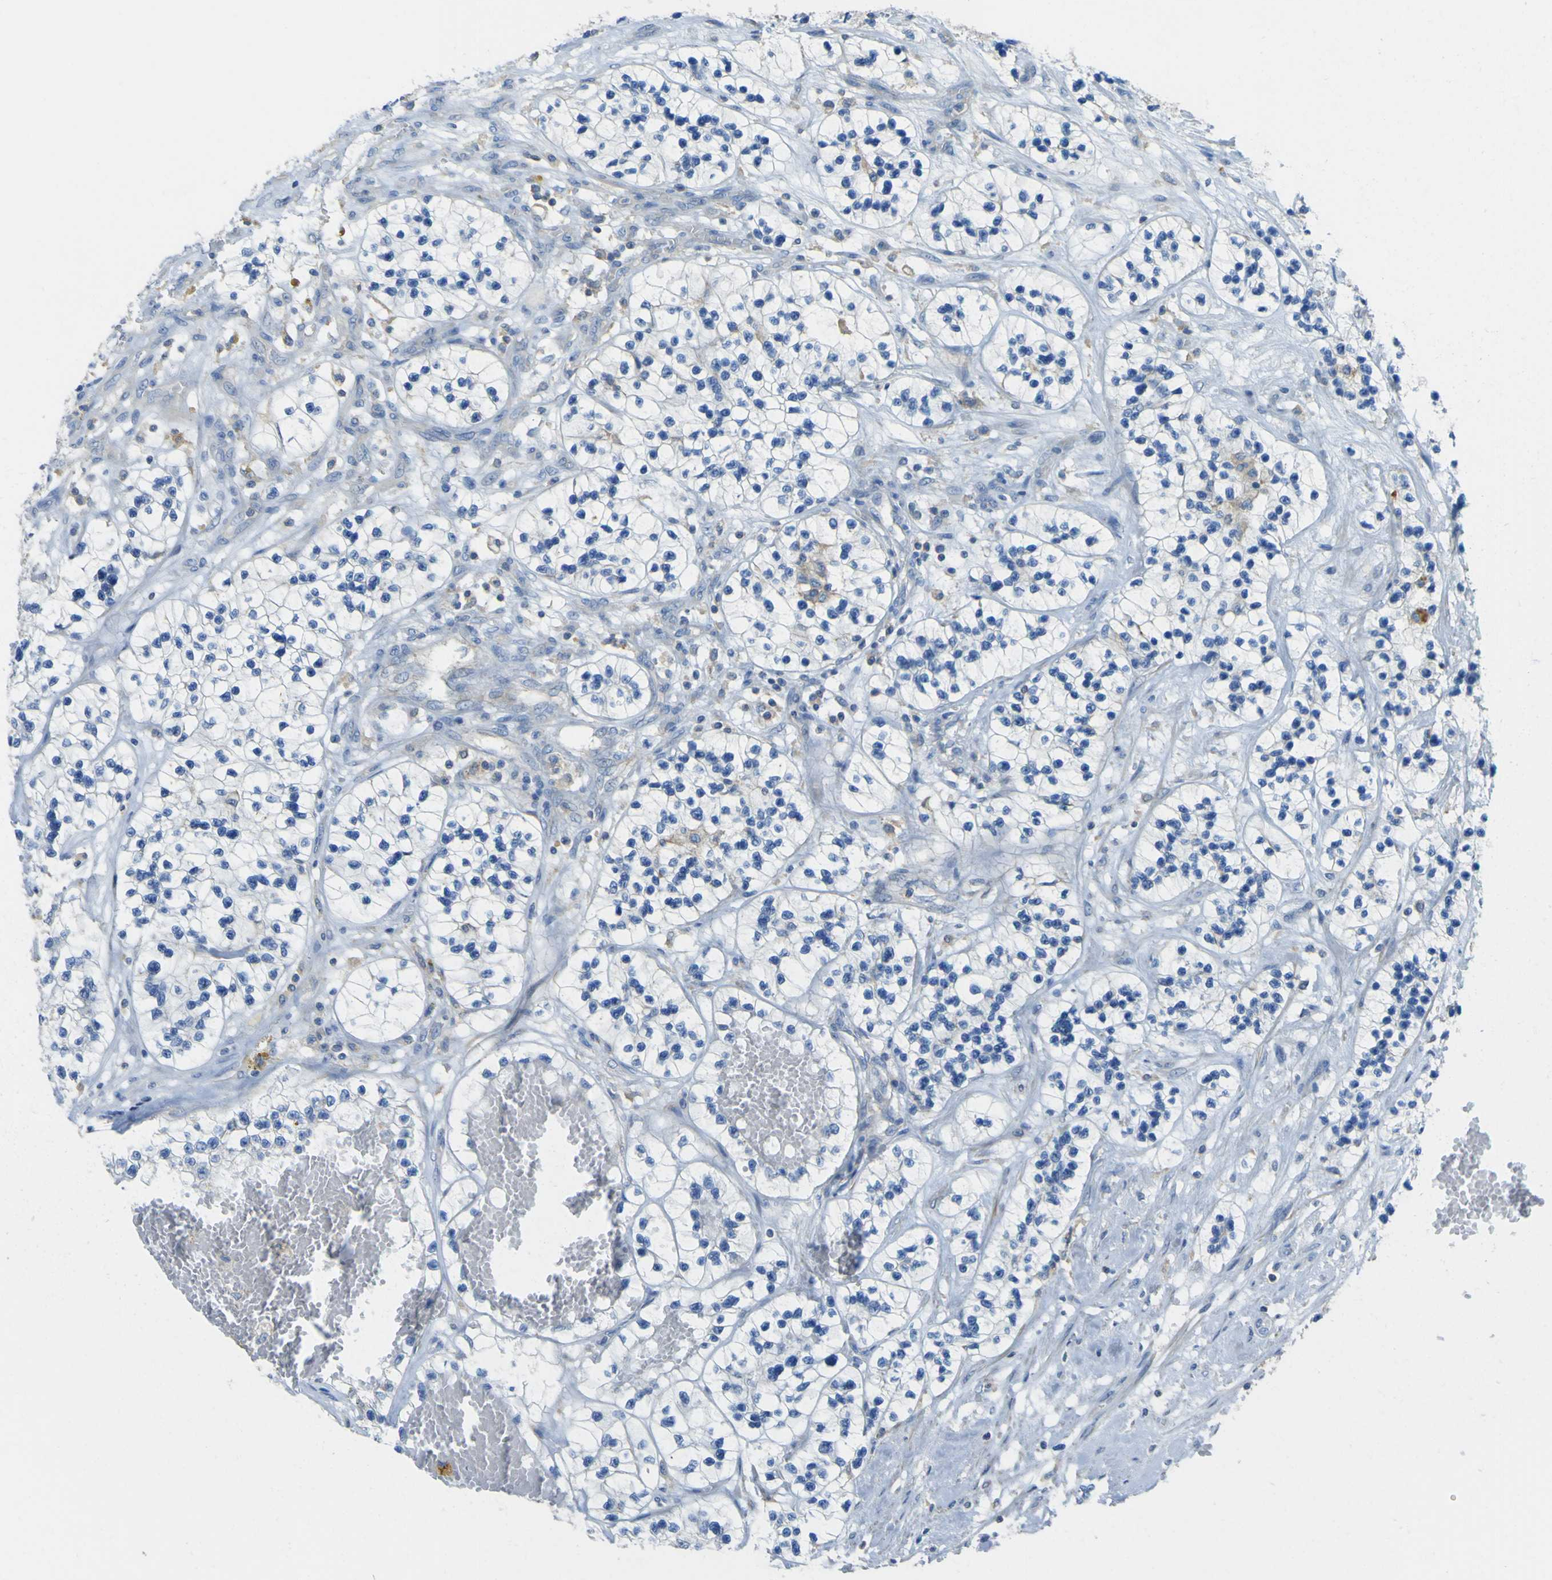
{"staining": {"intensity": "negative", "quantity": "none", "location": "none"}, "tissue": "renal cancer", "cell_type": "Tumor cells", "image_type": "cancer", "snomed": [{"axis": "morphology", "description": "Adenocarcinoma, NOS"}, {"axis": "topography", "description": "Kidney"}], "caption": "Protein analysis of adenocarcinoma (renal) shows no significant expression in tumor cells.", "gene": "OGN", "patient": {"sex": "female", "age": 57}}